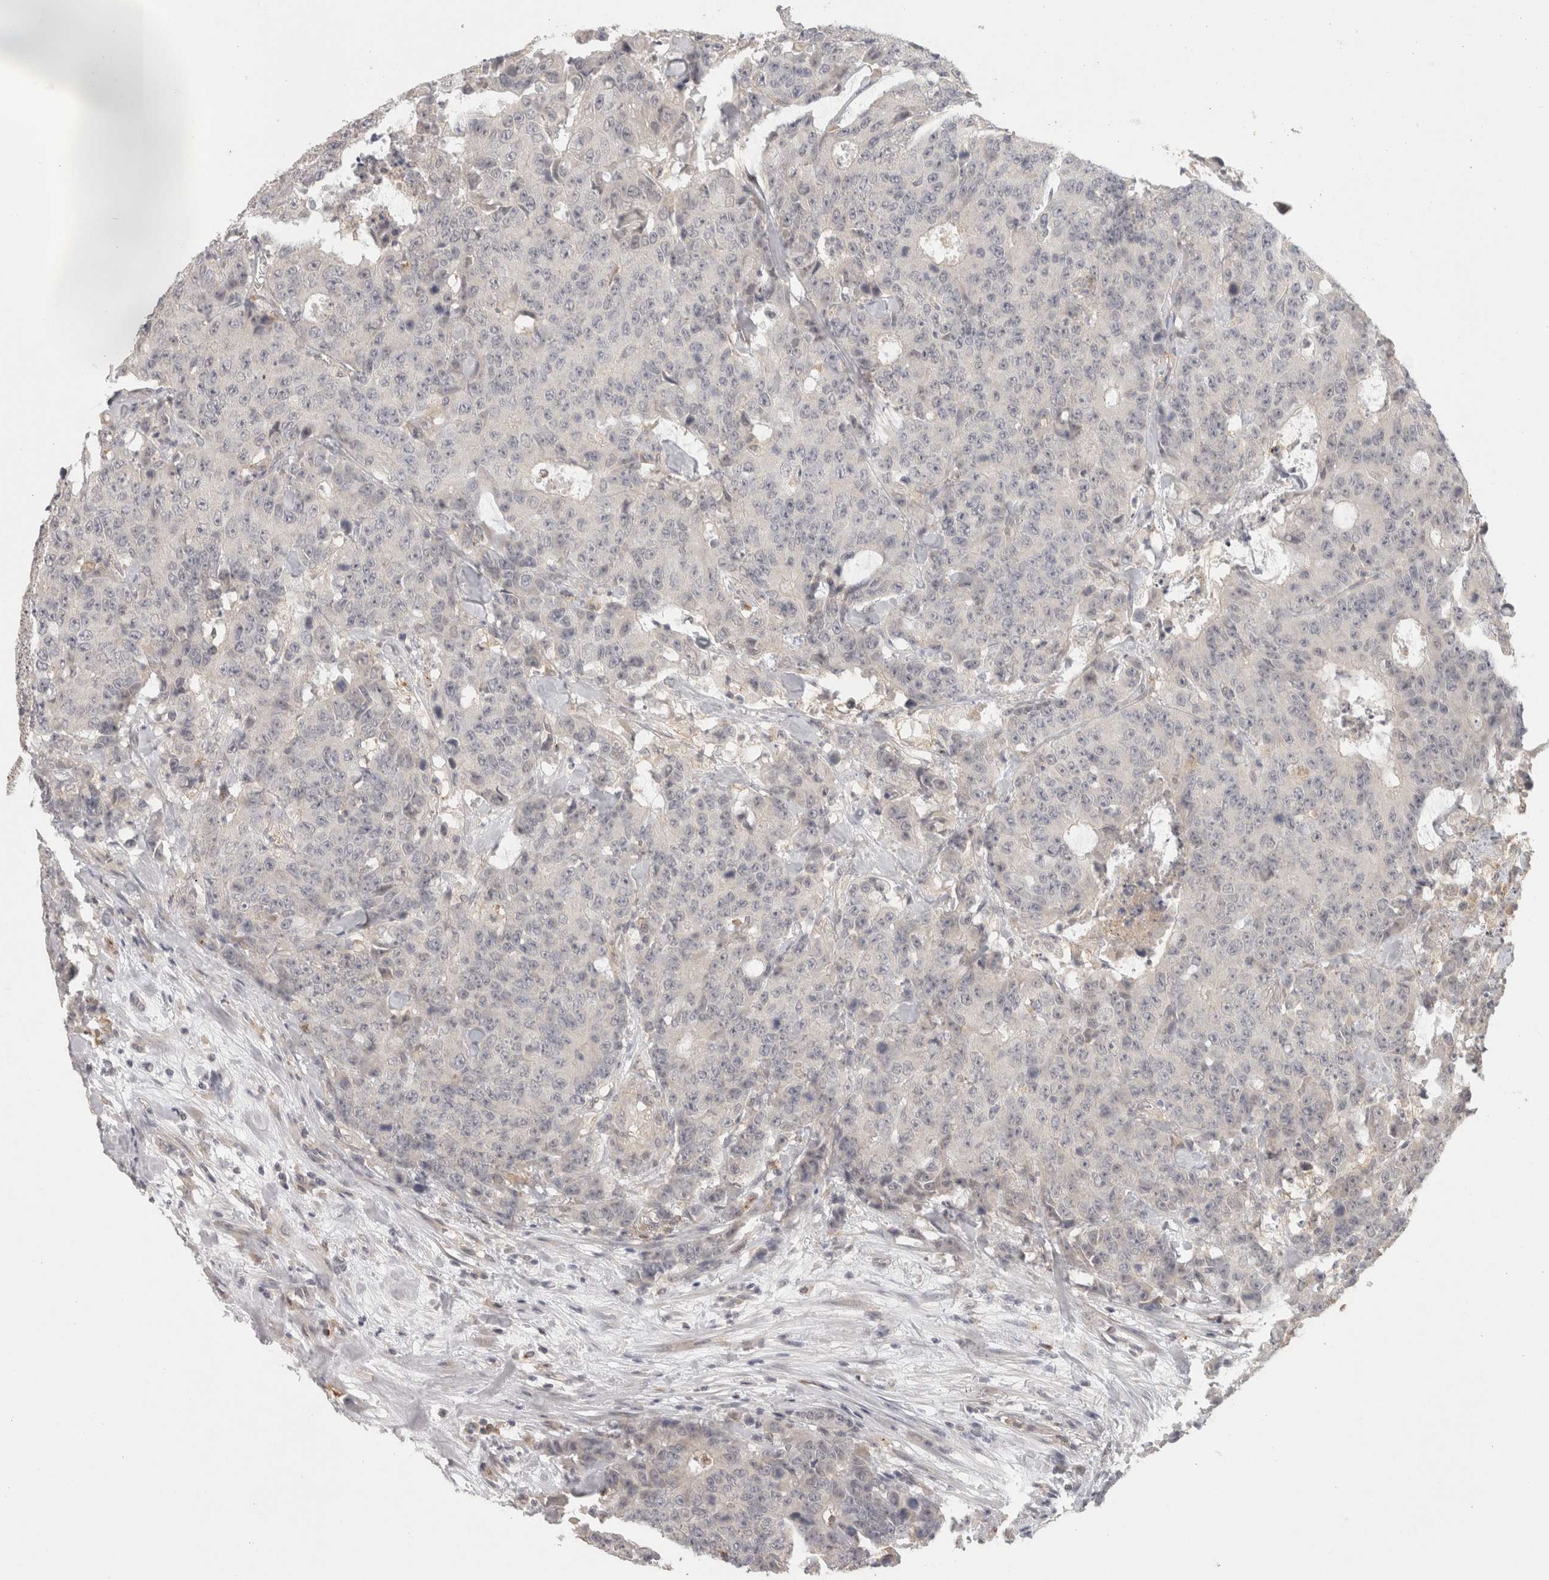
{"staining": {"intensity": "negative", "quantity": "none", "location": "none"}, "tissue": "colorectal cancer", "cell_type": "Tumor cells", "image_type": "cancer", "snomed": [{"axis": "morphology", "description": "Adenocarcinoma, NOS"}, {"axis": "topography", "description": "Colon"}], "caption": "Tumor cells are negative for brown protein staining in adenocarcinoma (colorectal). (Immunohistochemistry, brightfield microscopy, high magnification).", "gene": "HAVCR2", "patient": {"sex": "female", "age": 86}}